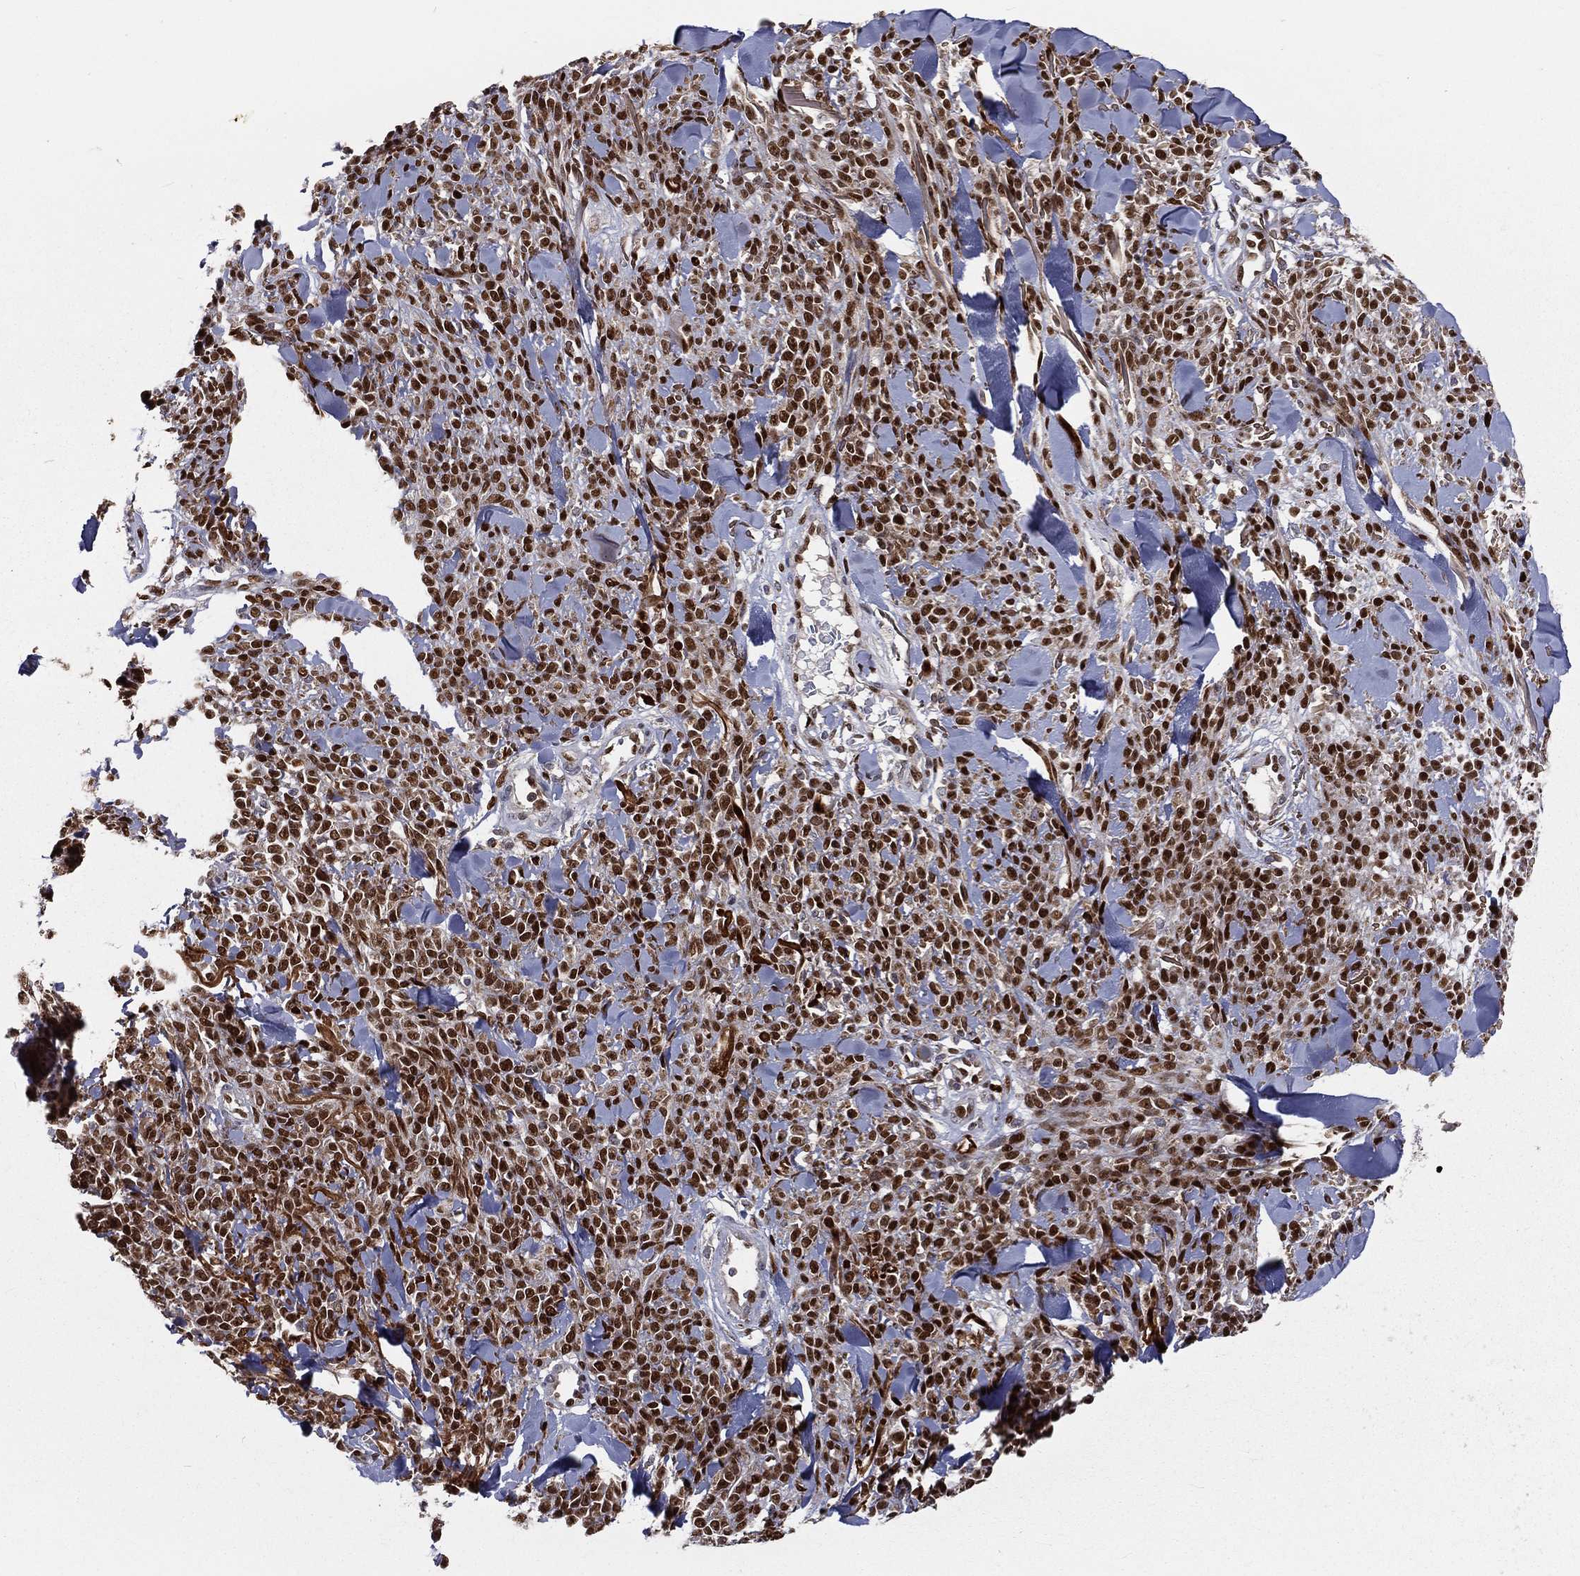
{"staining": {"intensity": "strong", "quantity": ">75%", "location": "nuclear"}, "tissue": "melanoma", "cell_type": "Tumor cells", "image_type": "cancer", "snomed": [{"axis": "morphology", "description": "Malignant melanoma, NOS"}, {"axis": "topography", "description": "Skin"}, {"axis": "topography", "description": "Skin of trunk"}], "caption": "Melanoma tissue demonstrates strong nuclear positivity in about >75% of tumor cells, visualized by immunohistochemistry.", "gene": "ZEB1", "patient": {"sex": "male", "age": 74}}